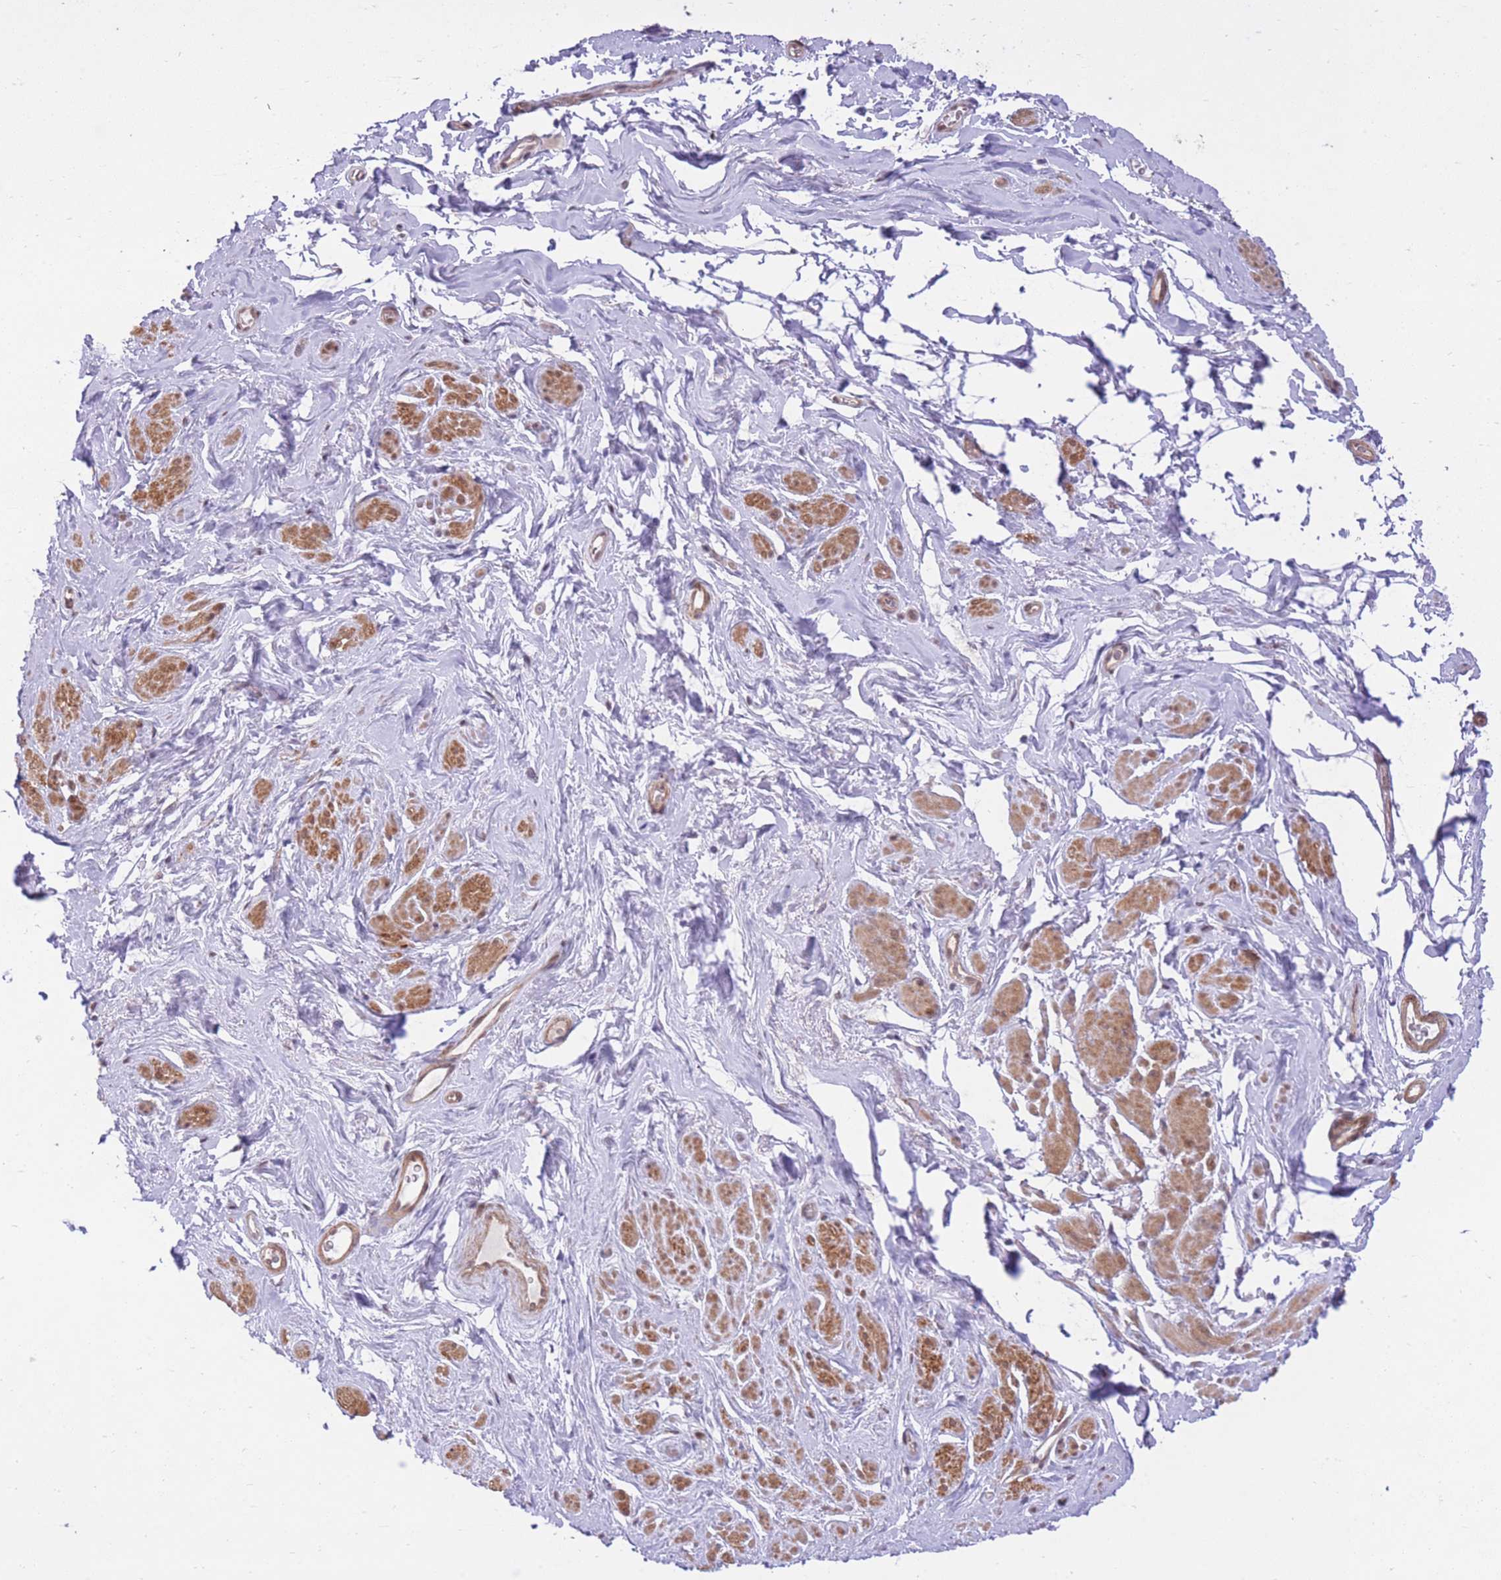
{"staining": {"intensity": "moderate", "quantity": ">75%", "location": "cytoplasmic/membranous"}, "tissue": "smooth muscle", "cell_type": "Smooth muscle cells", "image_type": "normal", "snomed": [{"axis": "morphology", "description": "Normal tissue, NOS"}, {"axis": "topography", "description": "Smooth muscle"}, {"axis": "topography", "description": "Peripheral nerve tissue"}], "caption": "Protein positivity by immunohistochemistry displays moderate cytoplasmic/membranous positivity in about >75% of smooth muscle cells in benign smooth muscle.", "gene": "ELOA2", "patient": {"sex": "male", "age": 69}}